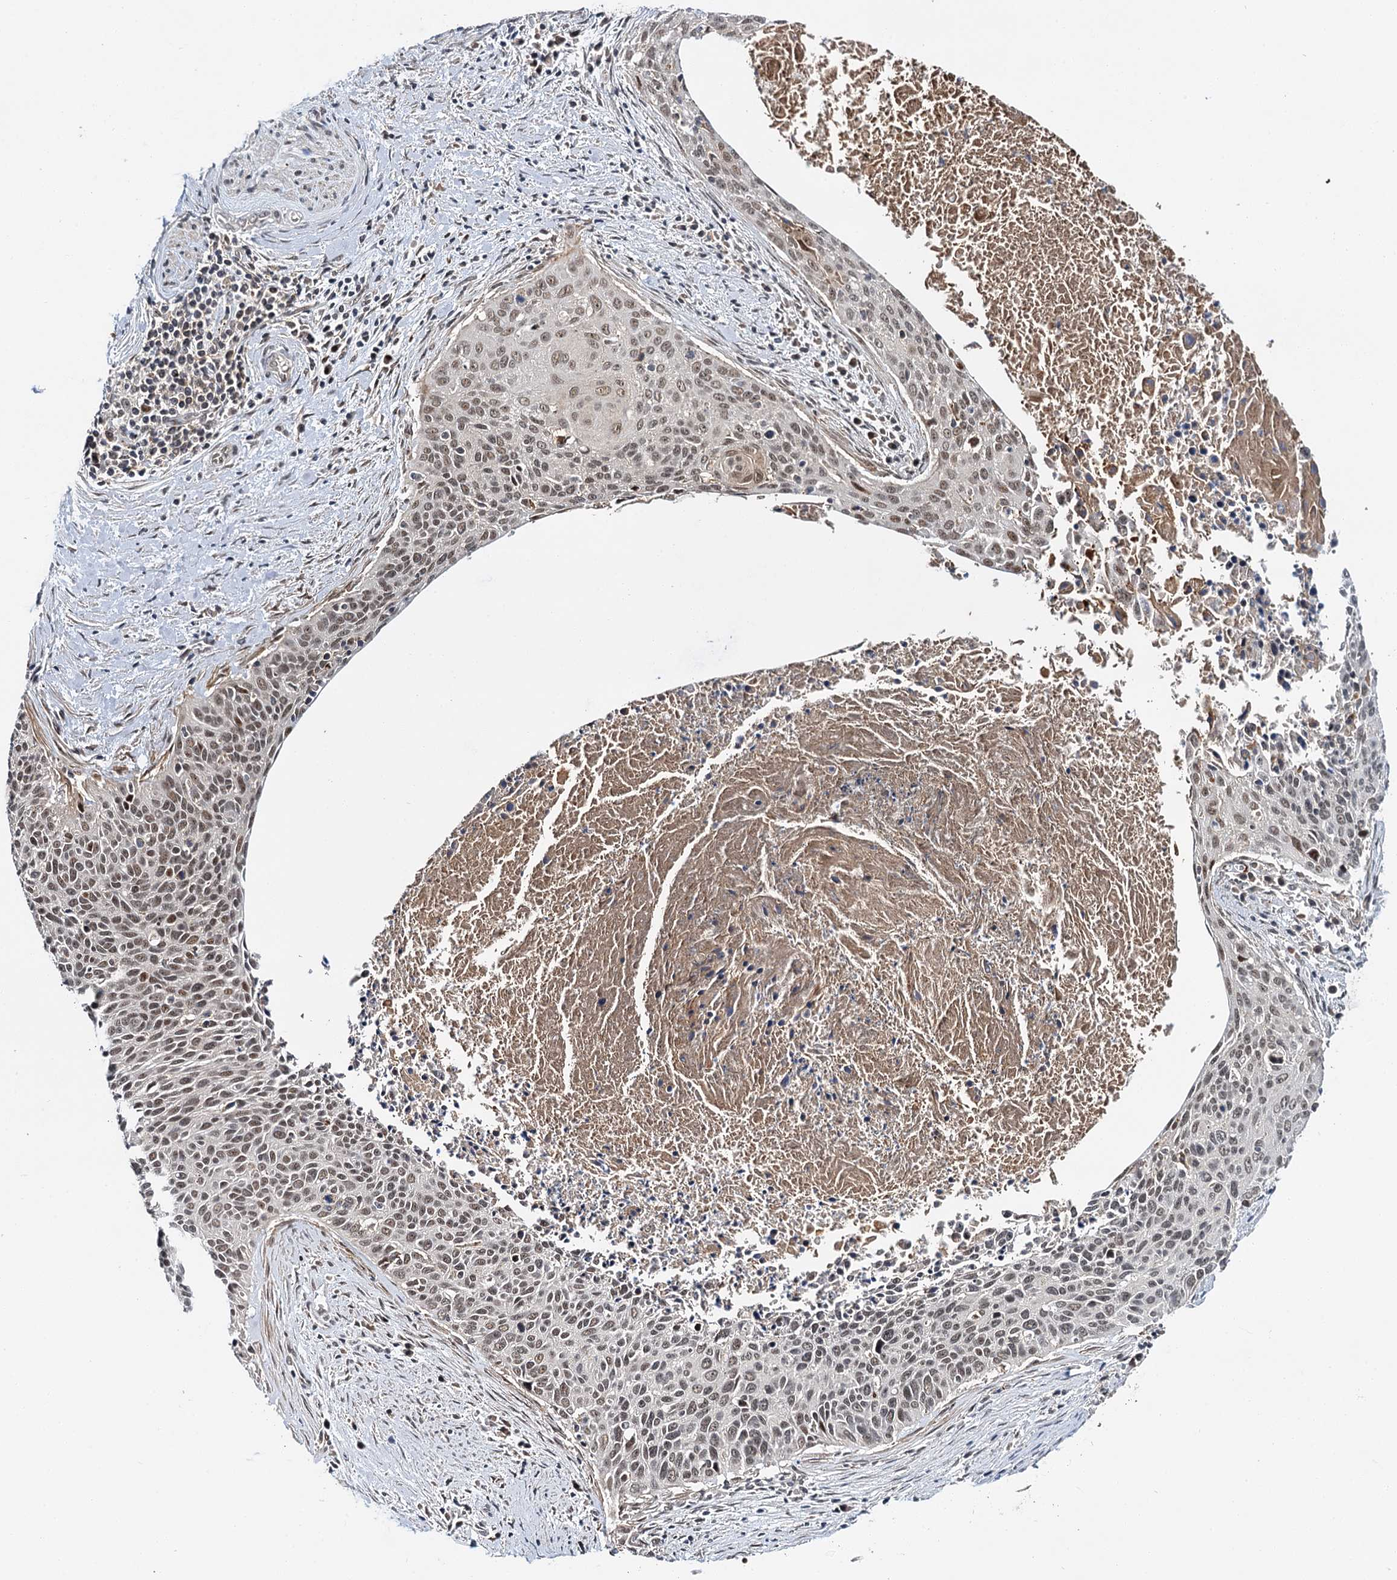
{"staining": {"intensity": "weak", "quantity": ">75%", "location": "nuclear"}, "tissue": "cervical cancer", "cell_type": "Tumor cells", "image_type": "cancer", "snomed": [{"axis": "morphology", "description": "Squamous cell carcinoma, NOS"}, {"axis": "topography", "description": "Cervix"}], "caption": "Cervical cancer (squamous cell carcinoma) stained with DAB IHC demonstrates low levels of weak nuclear staining in about >75% of tumor cells.", "gene": "MBD6", "patient": {"sex": "female", "age": 55}}